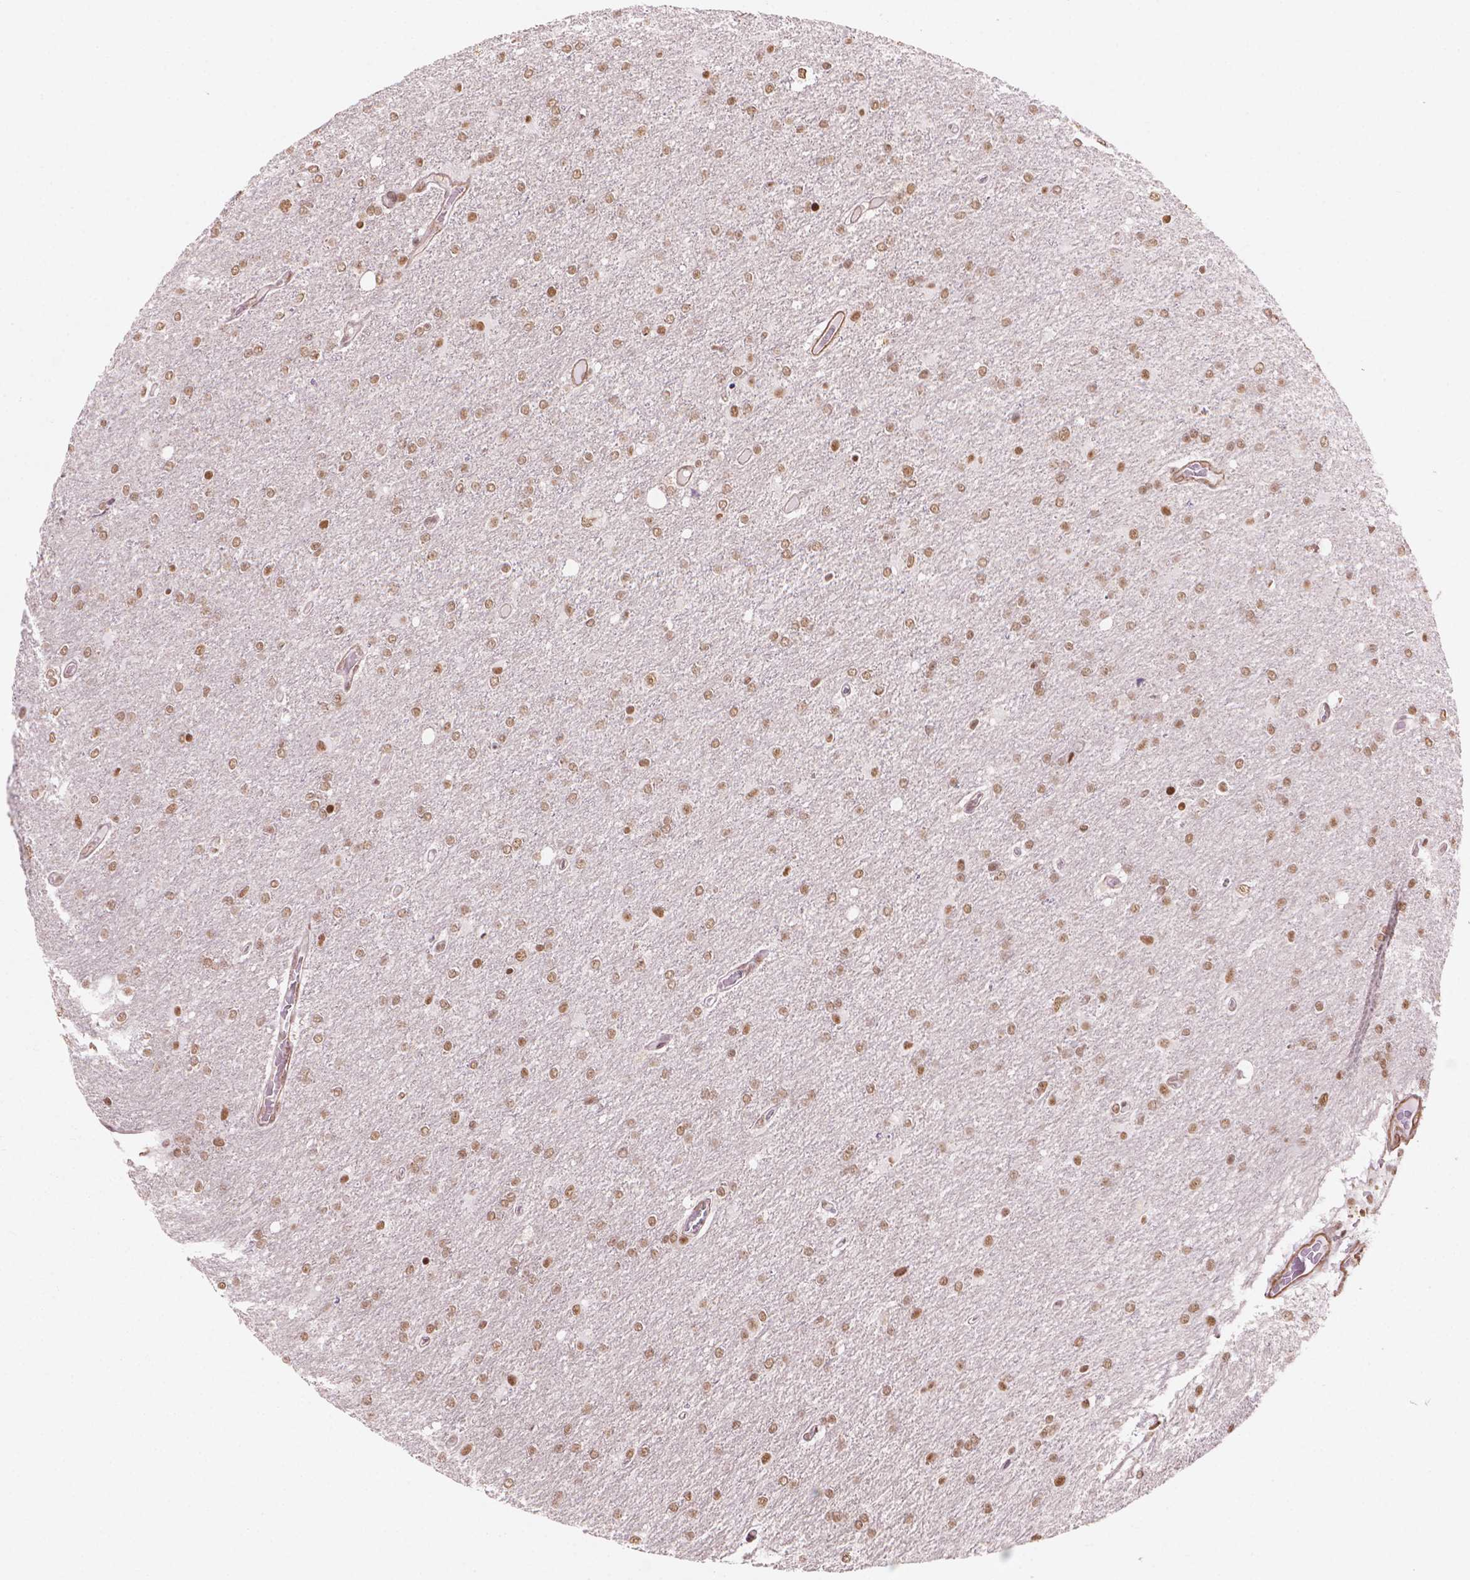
{"staining": {"intensity": "moderate", "quantity": ">75%", "location": "nuclear"}, "tissue": "glioma", "cell_type": "Tumor cells", "image_type": "cancer", "snomed": [{"axis": "morphology", "description": "Glioma, malignant, High grade"}, {"axis": "topography", "description": "Cerebral cortex"}], "caption": "This is a histology image of immunohistochemistry (IHC) staining of high-grade glioma (malignant), which shows moderate staining in the nuclear of tumor cells.", "gene": "HOXD4", "patient": {"sex": "male", "age": 70}}